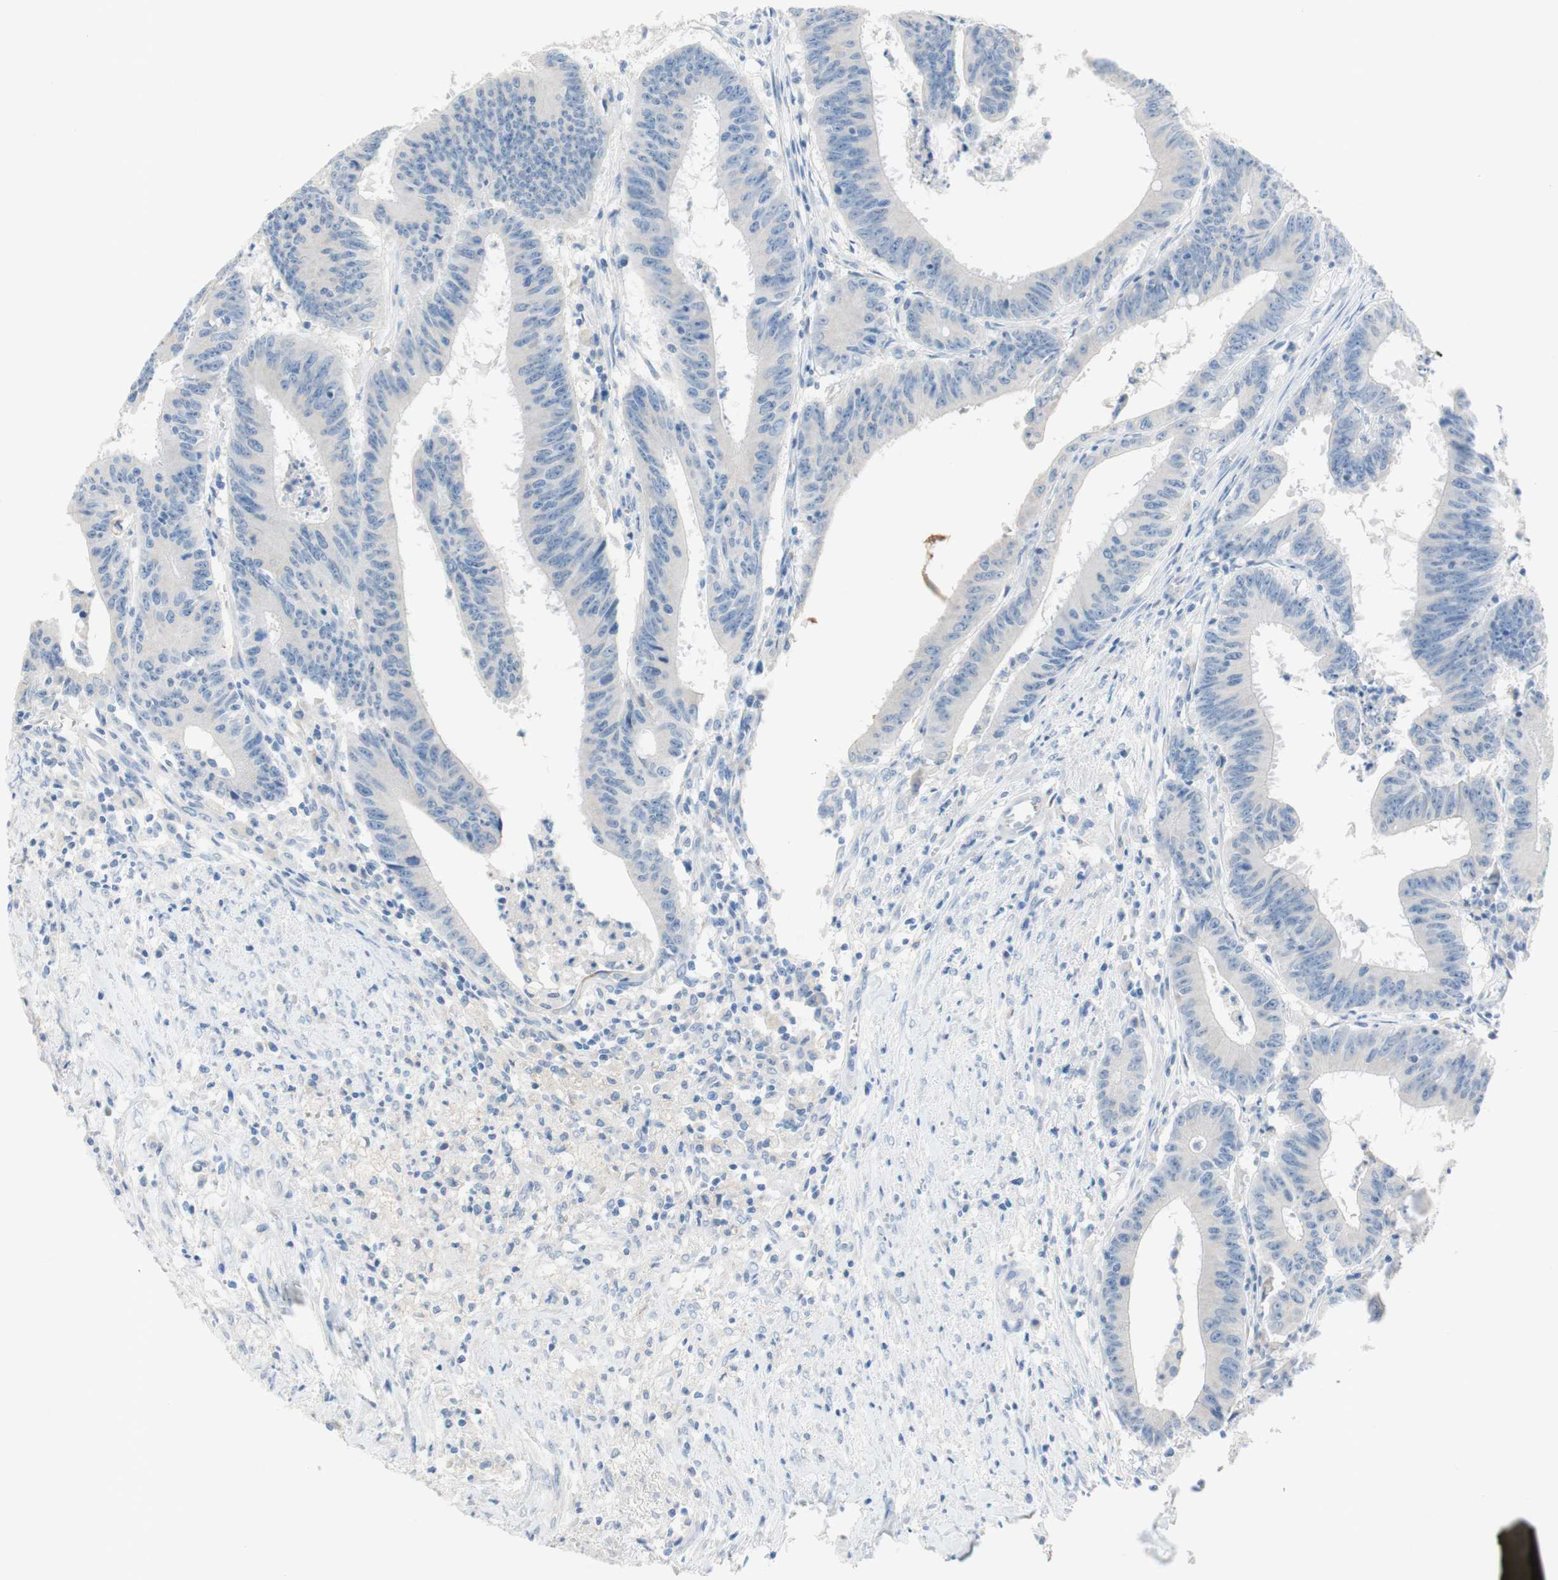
{"staining": {"intensity": "negative", "quantity": "none", "location": "none"}, "tissue": "colorectal cancer", "cell_type": "Tumor cells", "image_type": "cancer", "snomed": [{"axis": "morphology", "description": "Adenocarcinoma, NOS"}, {"axis": "topography", "description": "Colon"}], "caption": "This is an immunohistochemistry (IHC) photomicrograph of adenocarcinoma (colorectal). There is no positivity in tumor cells.", "gene": "POLR2J3", "patient": {"sex": "male", "age": 45}}